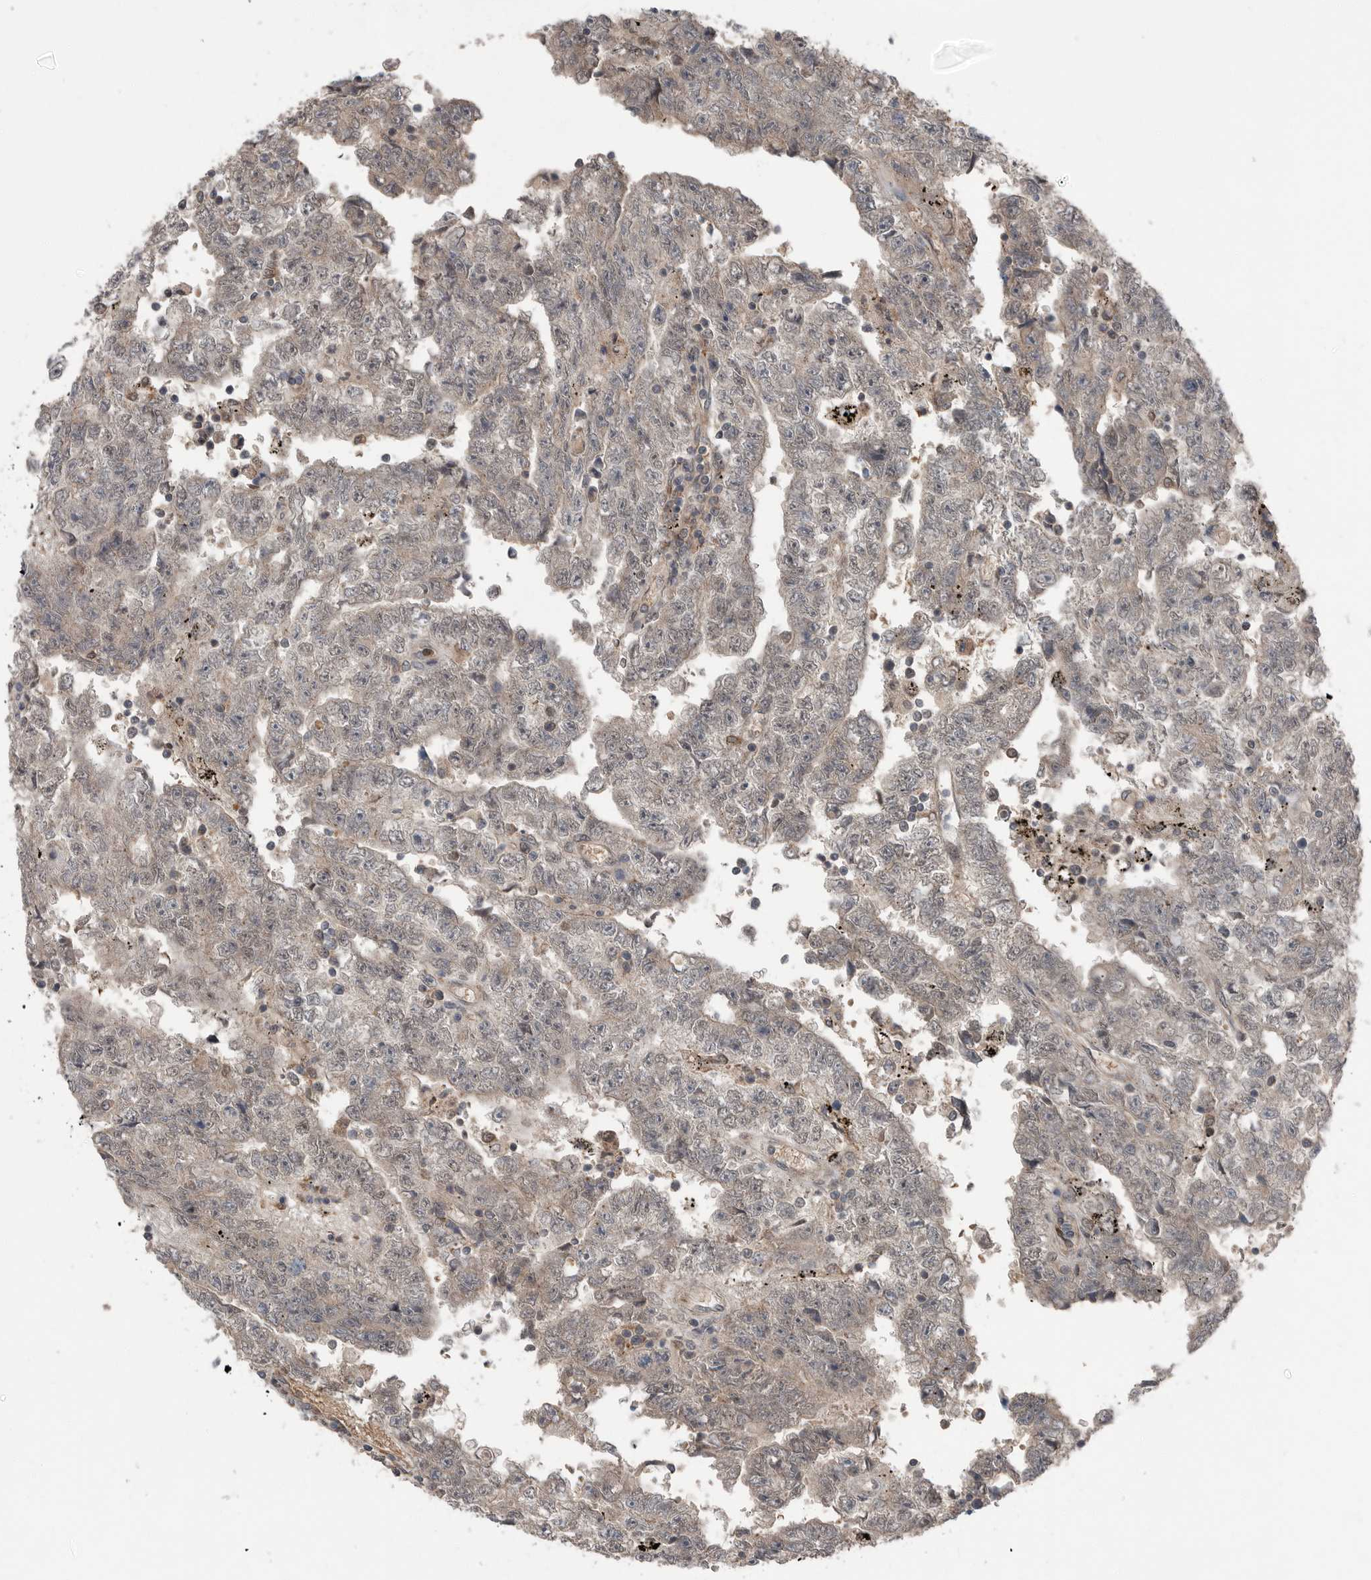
{"staining": {"intensity": "weak", "quantity": "<25%", "location": "cytoplasmic/membranous"}, "tissue": "testis cancer", "cell_type": "Tumor cells", "image_type": "cancer", "snomed": [{"axis": "morphology", "description": "Carcinoma, Embryonal, NOS"}, {"axis": "topography", "description": "Testis"}], "caption": "IHC of human embryonal carcinoma (testis) shows no staining in tumor cells.", "gene": "SCP2", "patient": {"sex": "male", "age": 25}}